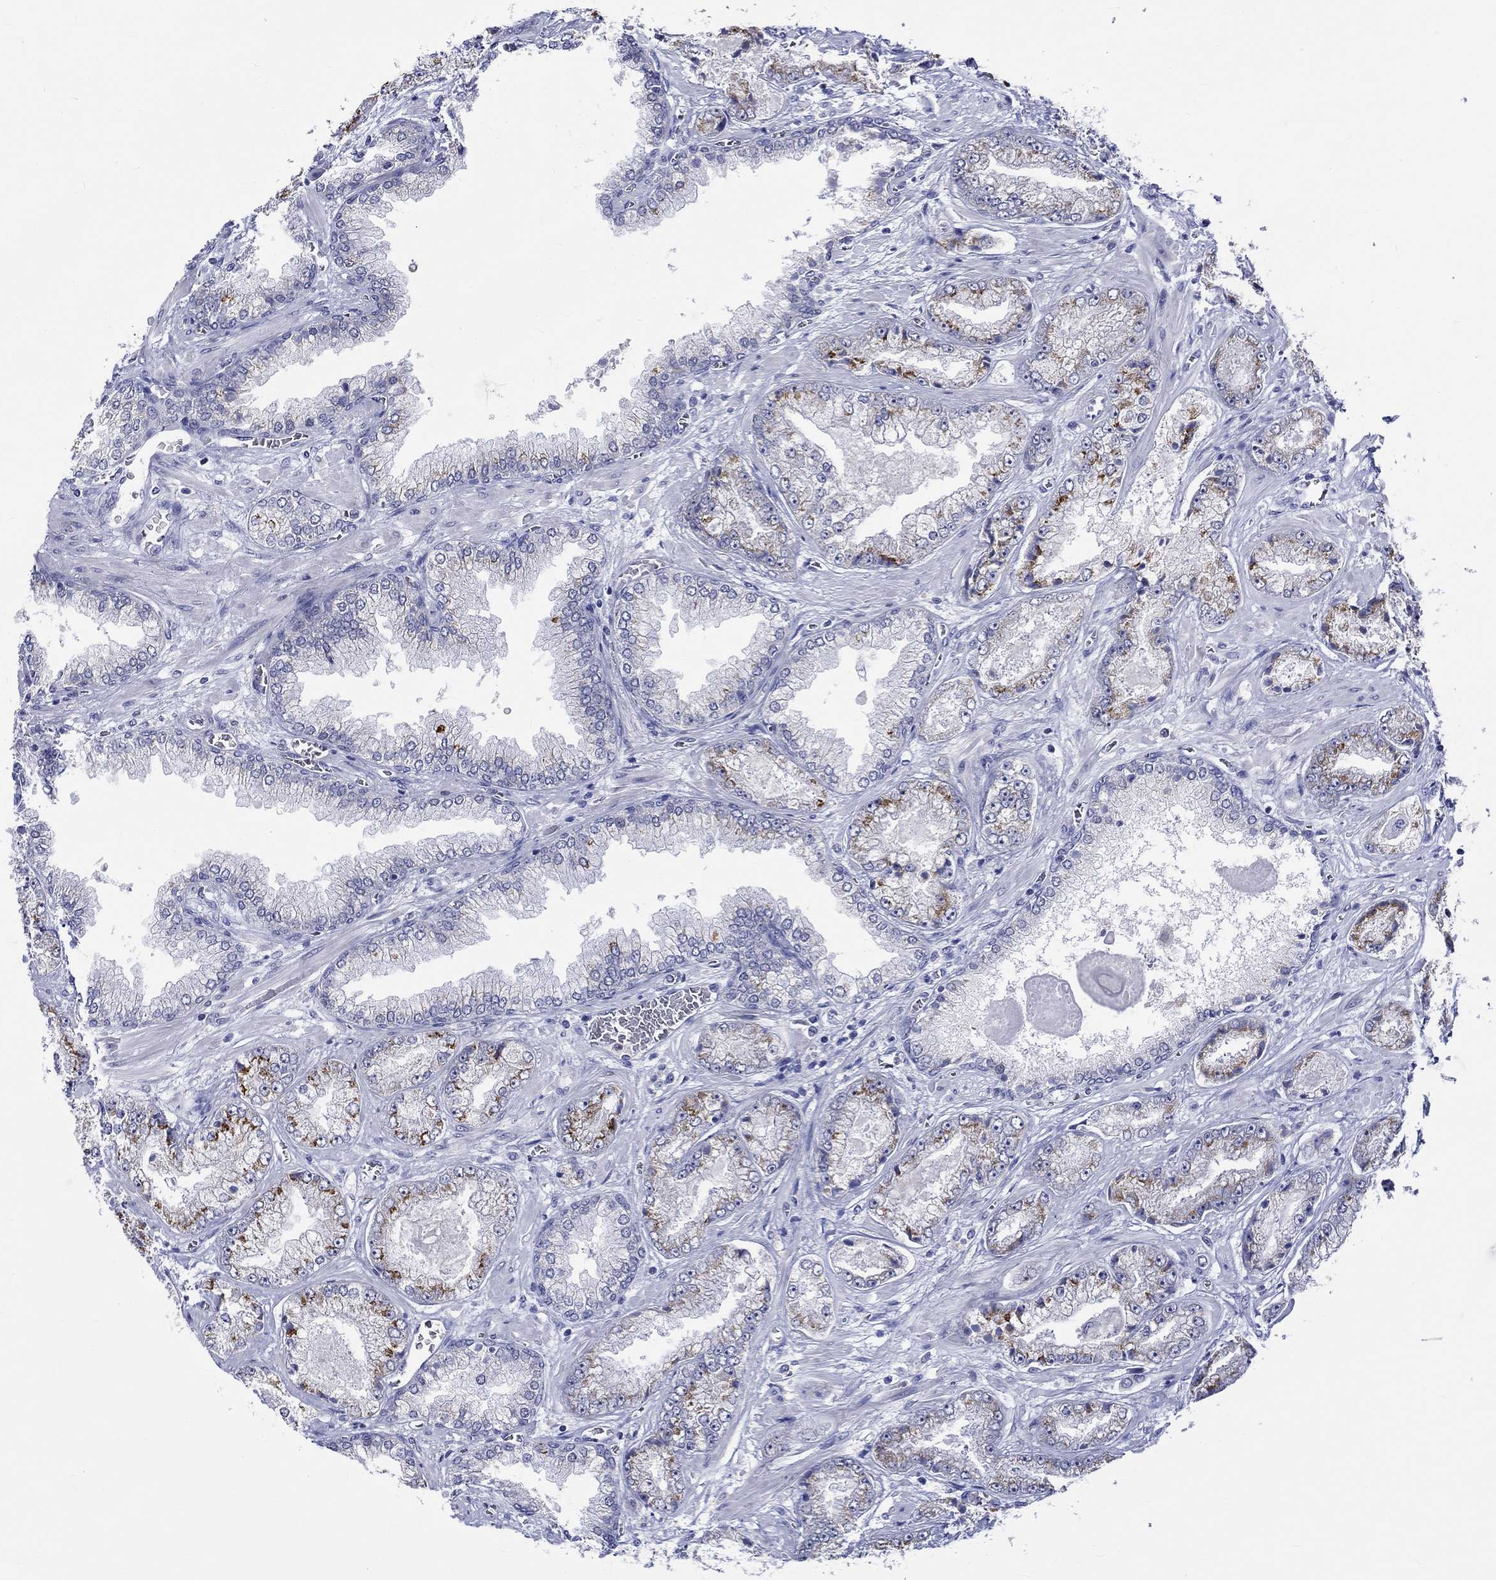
{"staining": {"intensity": "negative", "quantity": "none", "location": "none"}, "tissue": "prostate cancer", "cell_type": "Tumor cells", "image_type": "cancer", "snomed": [{"axis": "morphology", "description": "Adenocarcinoma, Low grade"}, {"axis": "topography", "description": "Prostate"}], "caption": "This is an immunohistochemistry micrograph of human adenocarcinoma (low-grade) (prostate). There is no positivity in tumor cells.", "gene": "ST6GALNAC1", "patient": {"sex": "male", "age": 57}}